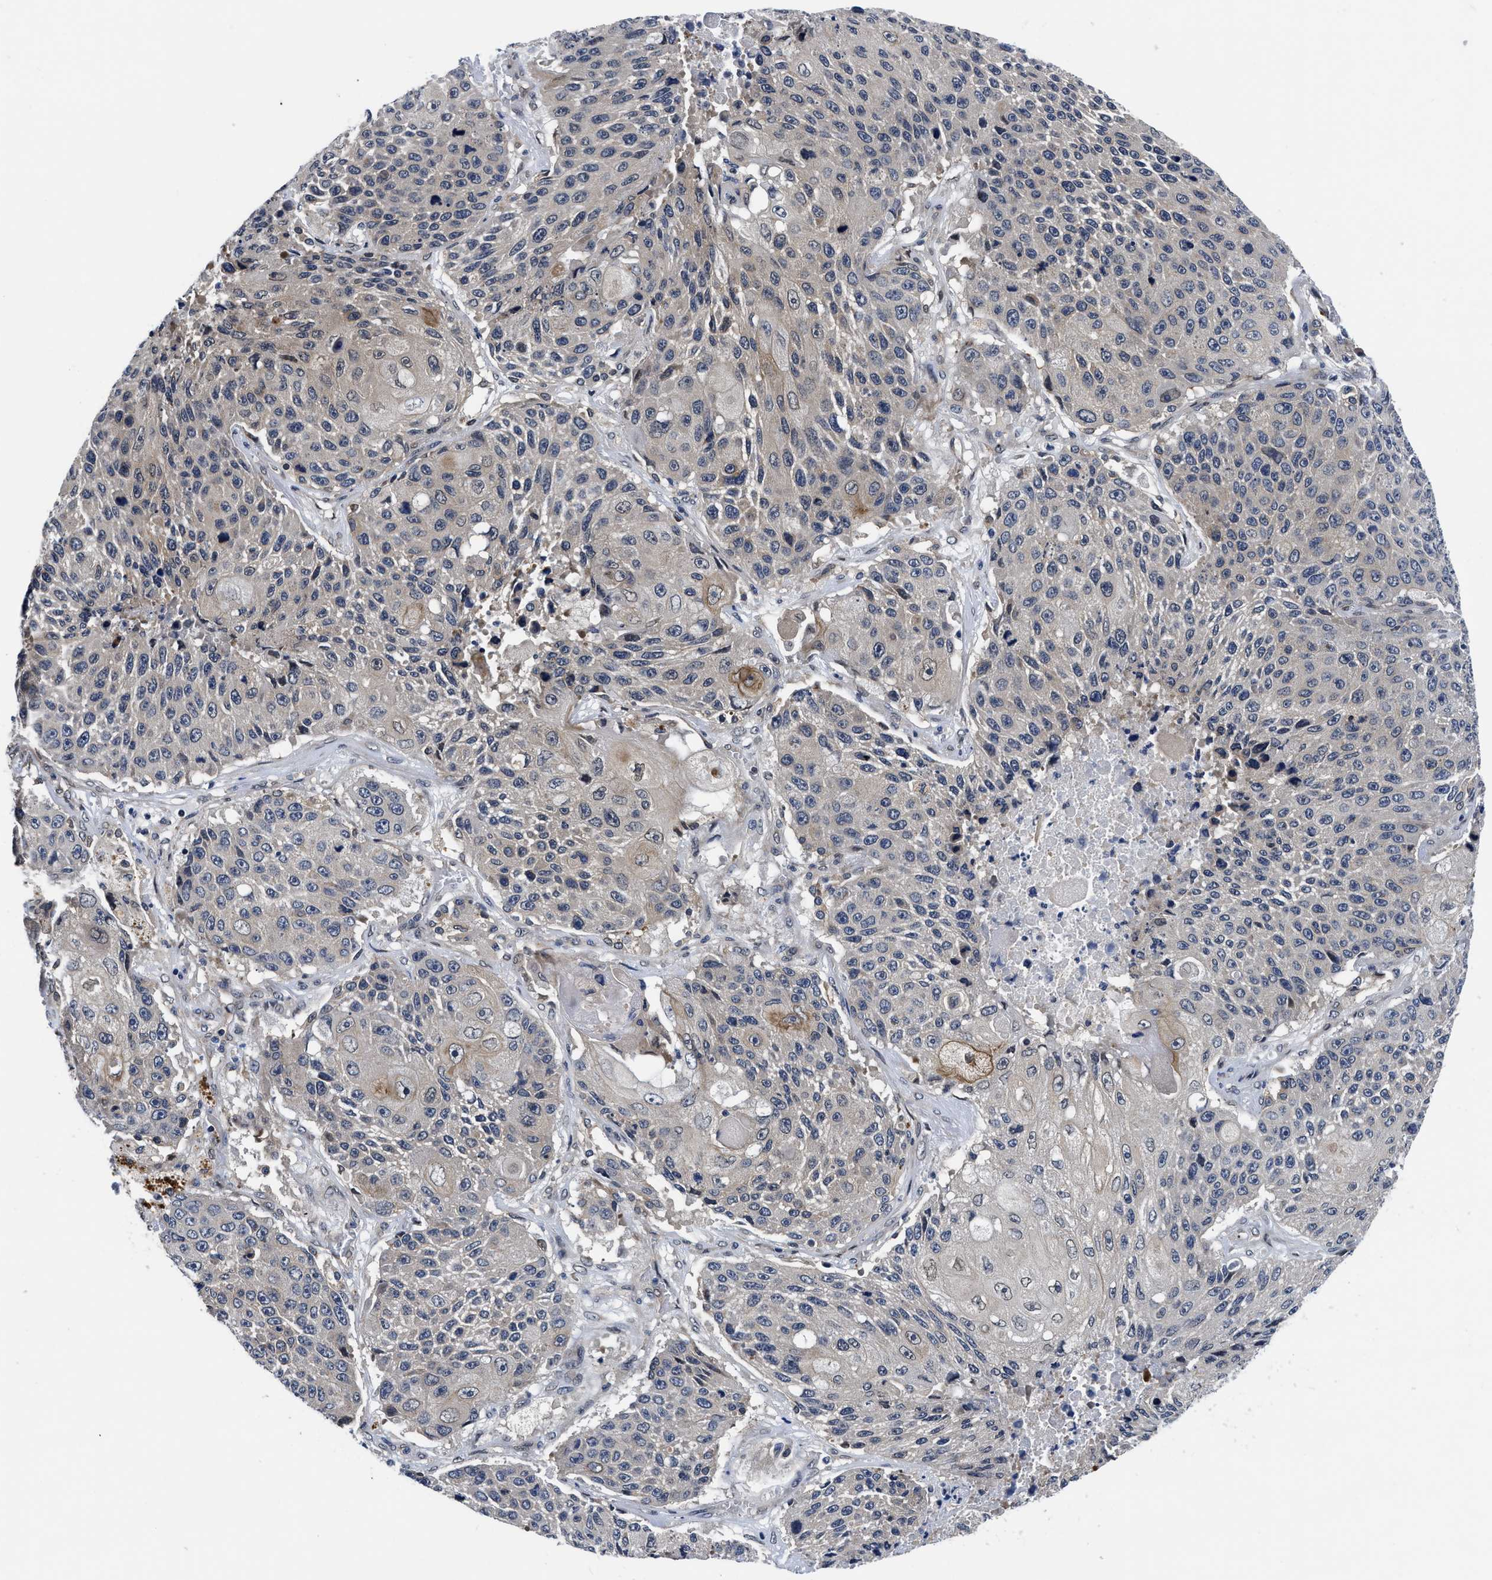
{"staining": {"intensity": "negative", "quantity": "none", "location": "none"}, "tissue": "lung cancer", "cell_type": "Tumor cells", "image_type": "cancer", "snomed": [{"axis": "morphology", "description": "Squamous cell carcinoma, NOS"}, {"axis": "topography", "description": "Lung"}], "caption": "Lung cancer (squamous cell carcinoma) stained for a protein using immunohistochemistry (IHC) shows no expression tumor cells.", "gene": "SNX10", "patient": {"sex": "male", "age": 61}}